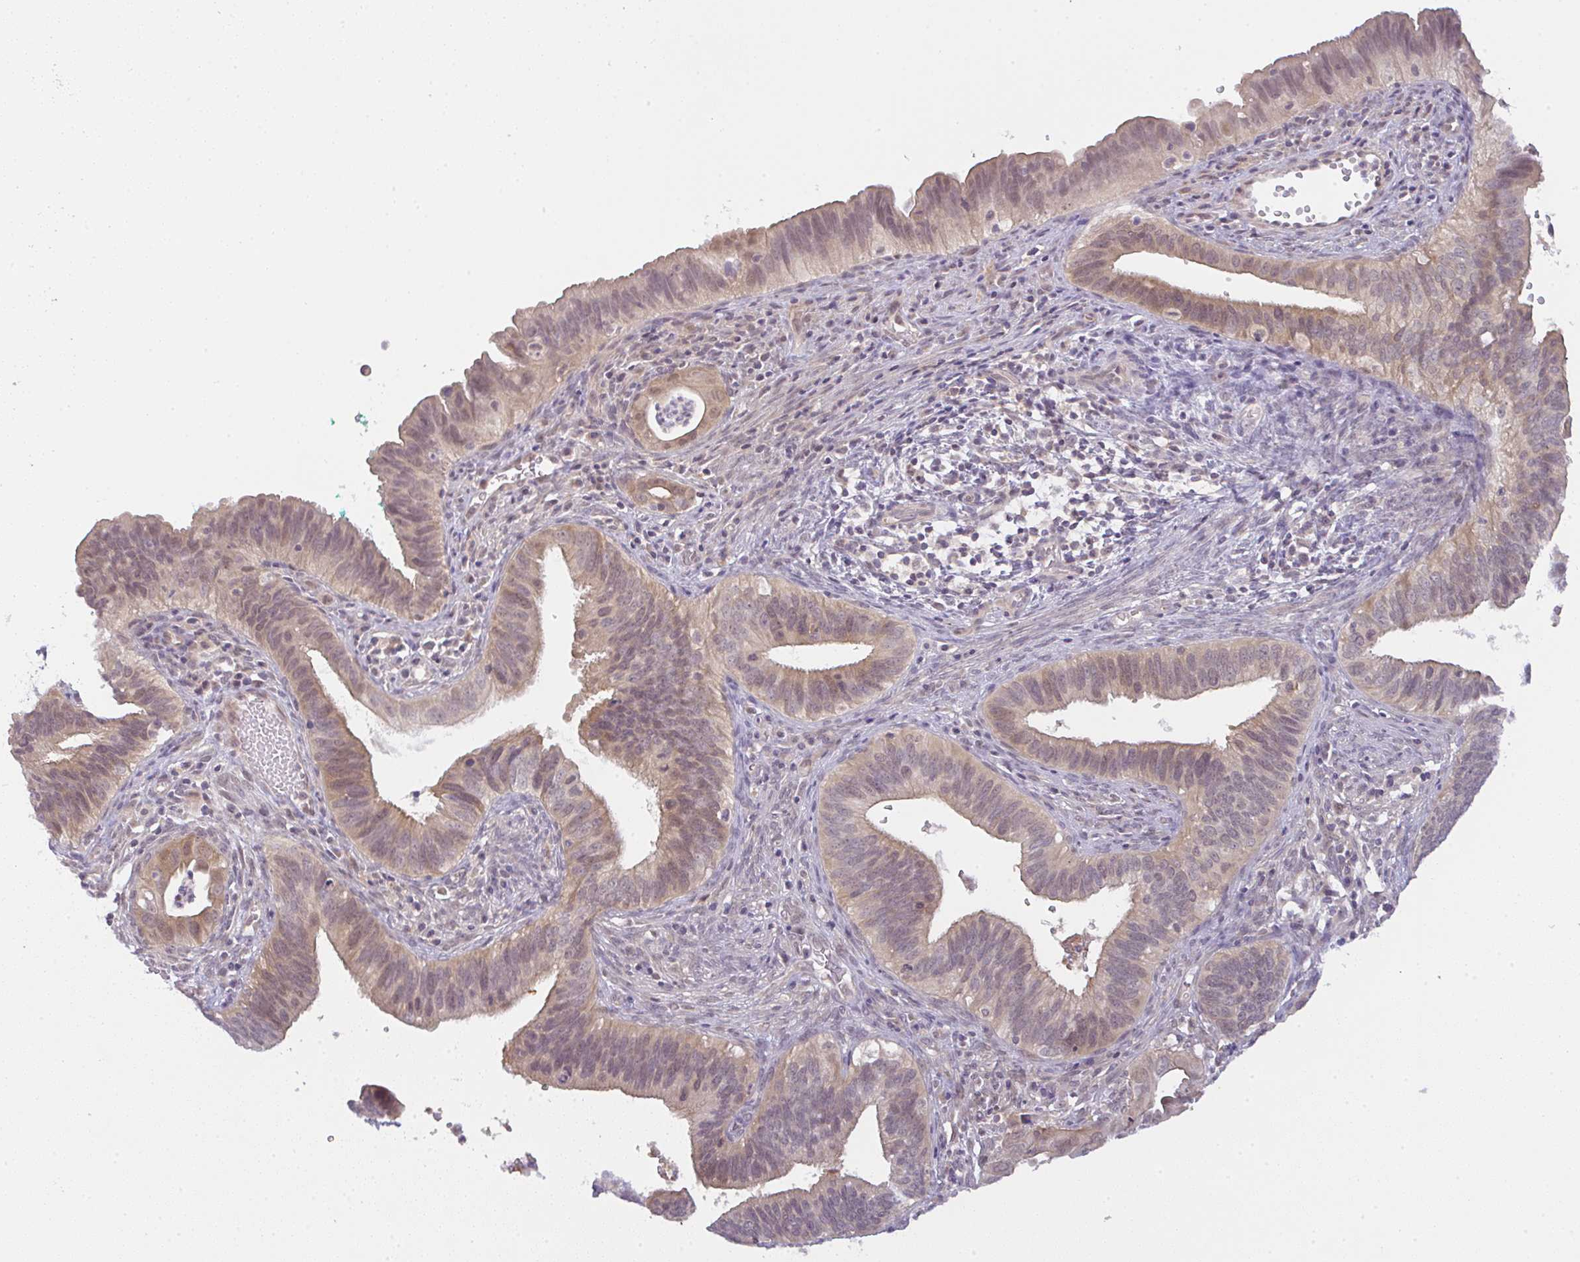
{"staining": {"intensity": "weak", "quantity": "25%-75%", "location": "cytoplasmic/membranous,nuclear"}, "tissue": "cervical cancer", "cell_type": "Tumor cells", "image_type": "cancer", "snomed": [{"axis": "morphology", "description": "Adenocarcinoma, NOS"}, {"axis": "topography", "description": "Cervix"}], "caption": "Weak cytoplasmic/membranous and nuclear positivity is appreciated in about 25%-75% of tumor cells in cervical cancer (adenocarcinoma).", "gene": "CSE1L", "patient": {"sex": "female", "age": 42}}